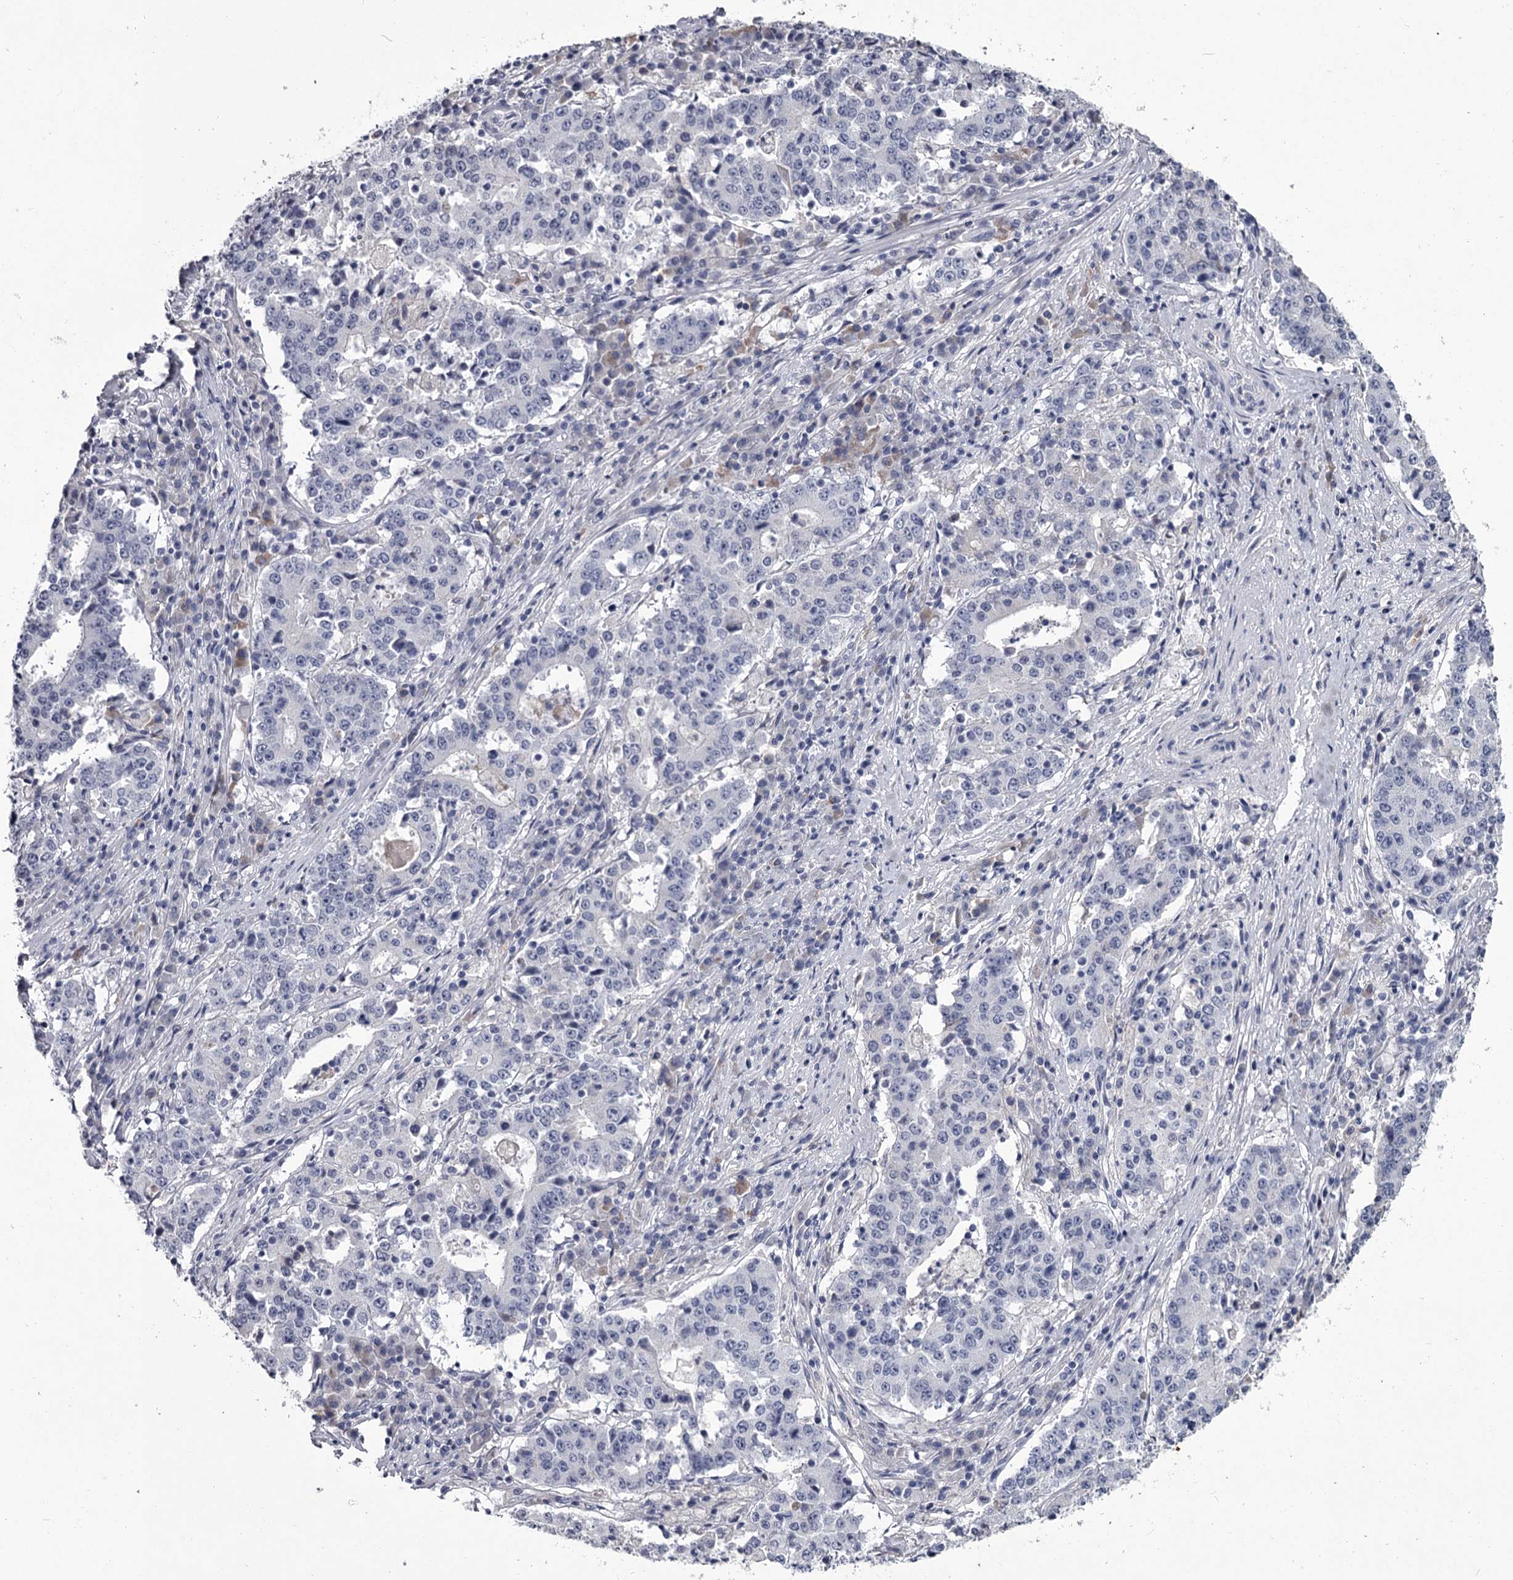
{"staining": {"intensity": "negative", "quantity": "none", "location": "none"}, "tissue": "stomach cancer", "cell_type": "Tumor cells", "image_type": "cancer", "snomed": [{"axis": "morphology", "description": "Adenocarcinoma, NOS"}, {"axis": "topography", "description": "Stomach"}], "caption": "High power microscopy micrograph of an immunohistochemistry (IHC) photomicrograph of adenocarcinoma (stomach), revealing no significant positivity in tumor cells. Brightfield microscopy of immunohistochemistry stained with DAB (3,3'-diaminobenzidine) (brown) and hematoxylin (blue), captured at high magnification.", "gene": "DAO", "patient": {"sex": "male", "age": 59}}